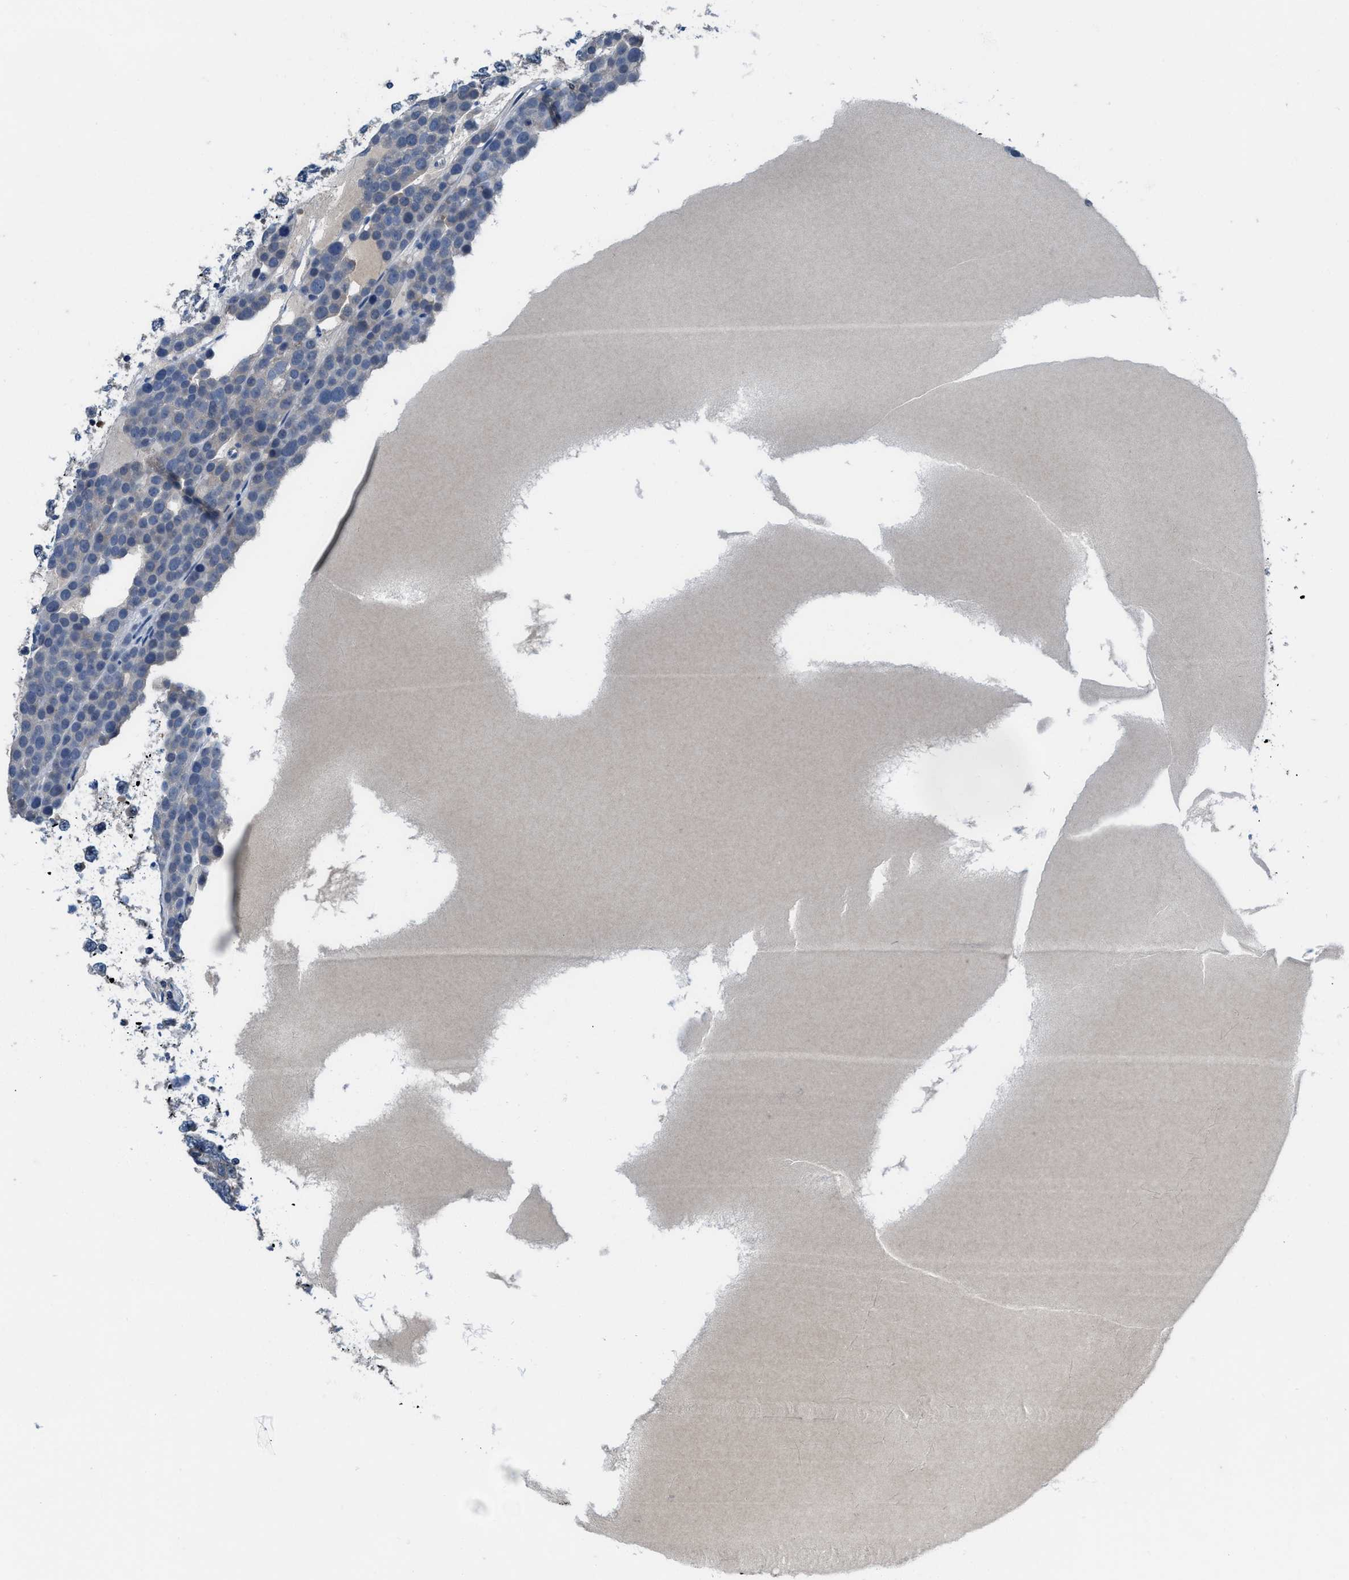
{"staining": {"intensity": "negative", "quantity": "none", "location": "none"}, "tissue": "testis cancer", "cell_type": "Tumor cells", "image_type": "cancer", "snomed": [{"axis": "morphology", "description": "Seminoma, NOS"}, {"axis": "topography", "description": "Testis"}], "caption": "This is an immunohistochemistry micrograph of testis cancer (seminoma). There is no positivity in tumor cells.", "gene": "NUDT5", "patient": {"sex": "male", "age": 71}}